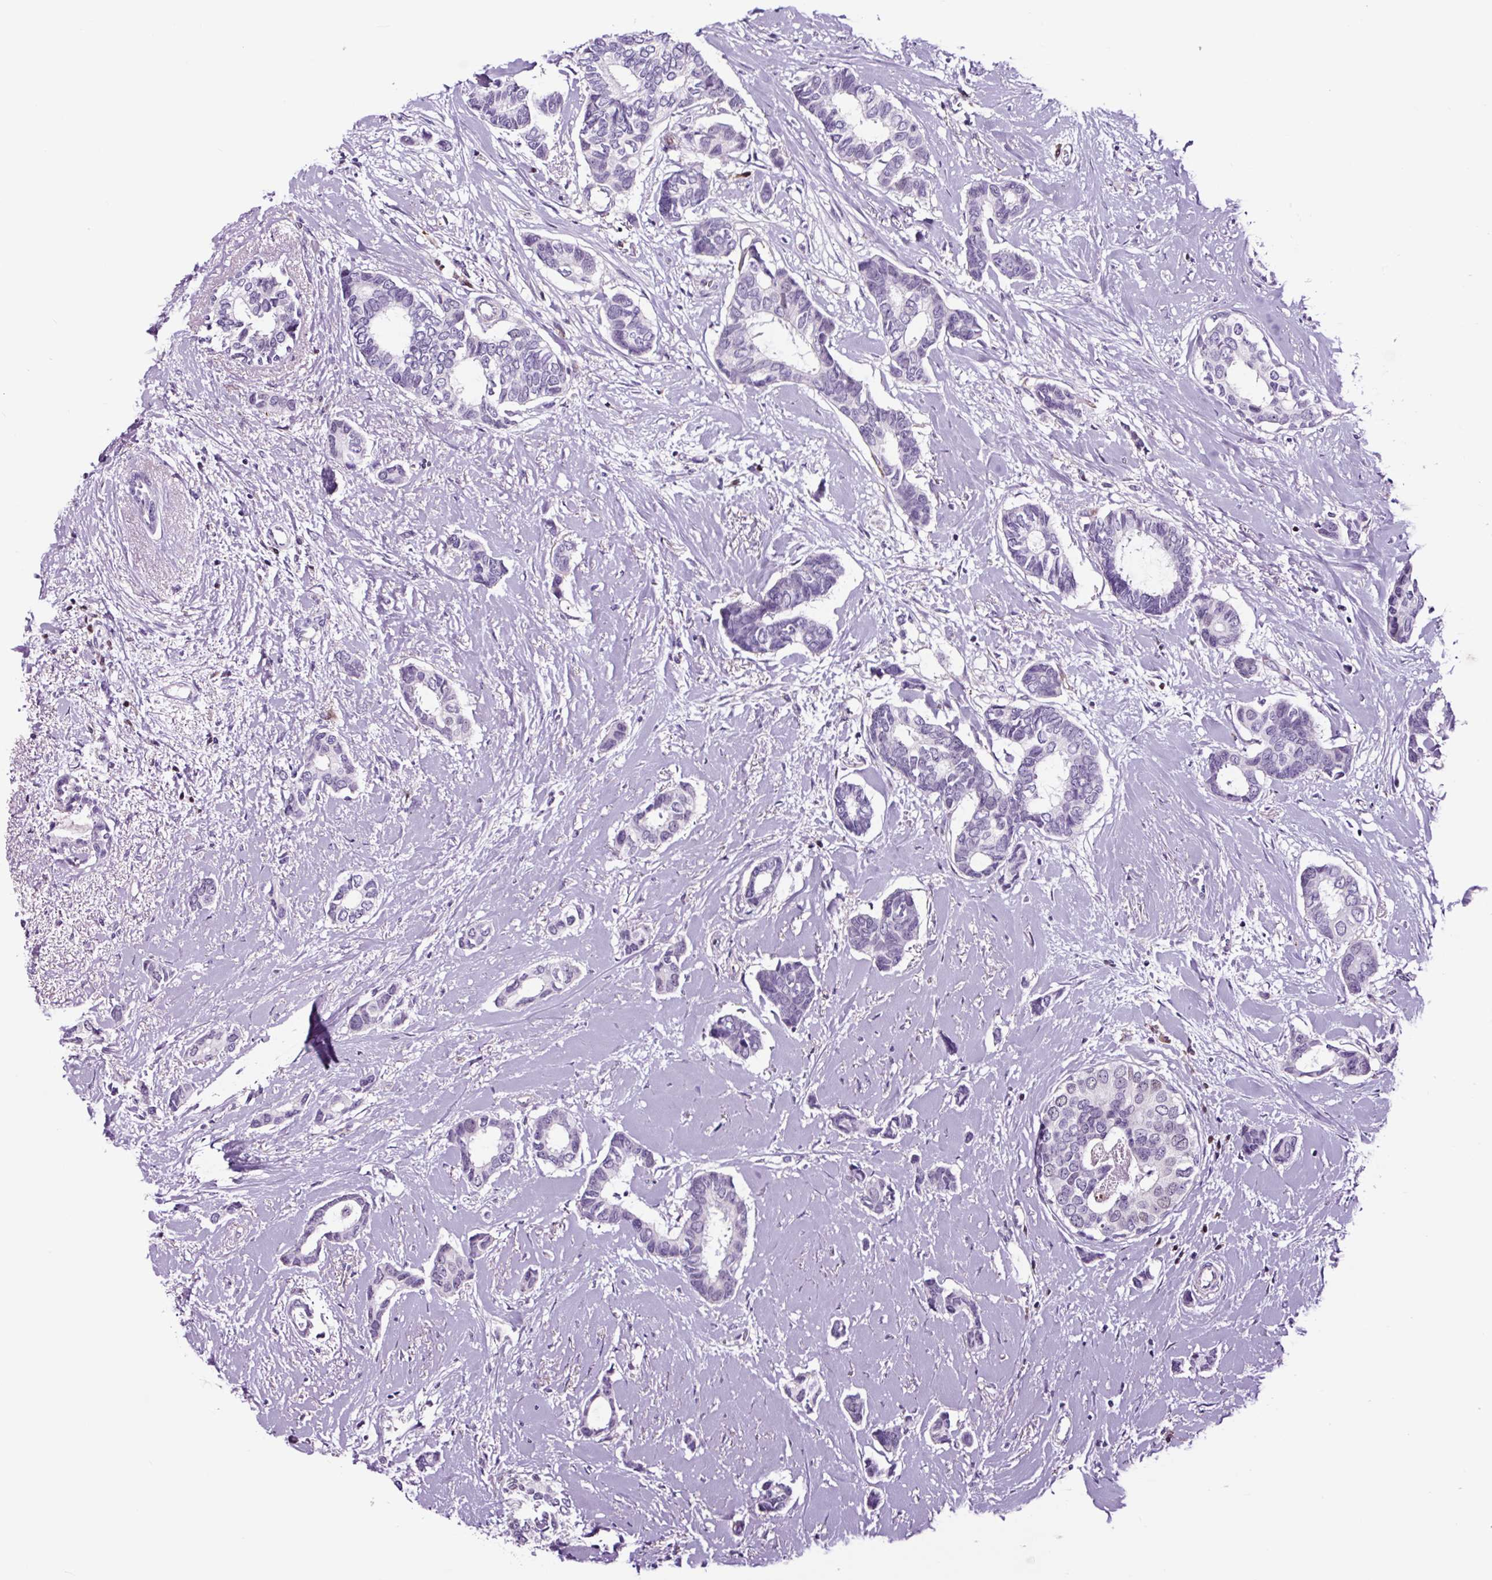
{"staining": {"intensity": "negative", "quantity": "none", "location": "none"}, "tissue": "breast cancer", "cell_type": "Tumor cells", "image_type": "cancer", "snomed": [{"axis": "morphology", "description": "Duct carcinoma"}, {"axis": "topography", "description": "Breast"}], "caption": "An image of human breast cancer (infiltrating ductal carcinoma) is negative for staining in tumor cells.", "gene": "TAFA3", "patient": {"sex": "female", "age": 73}}